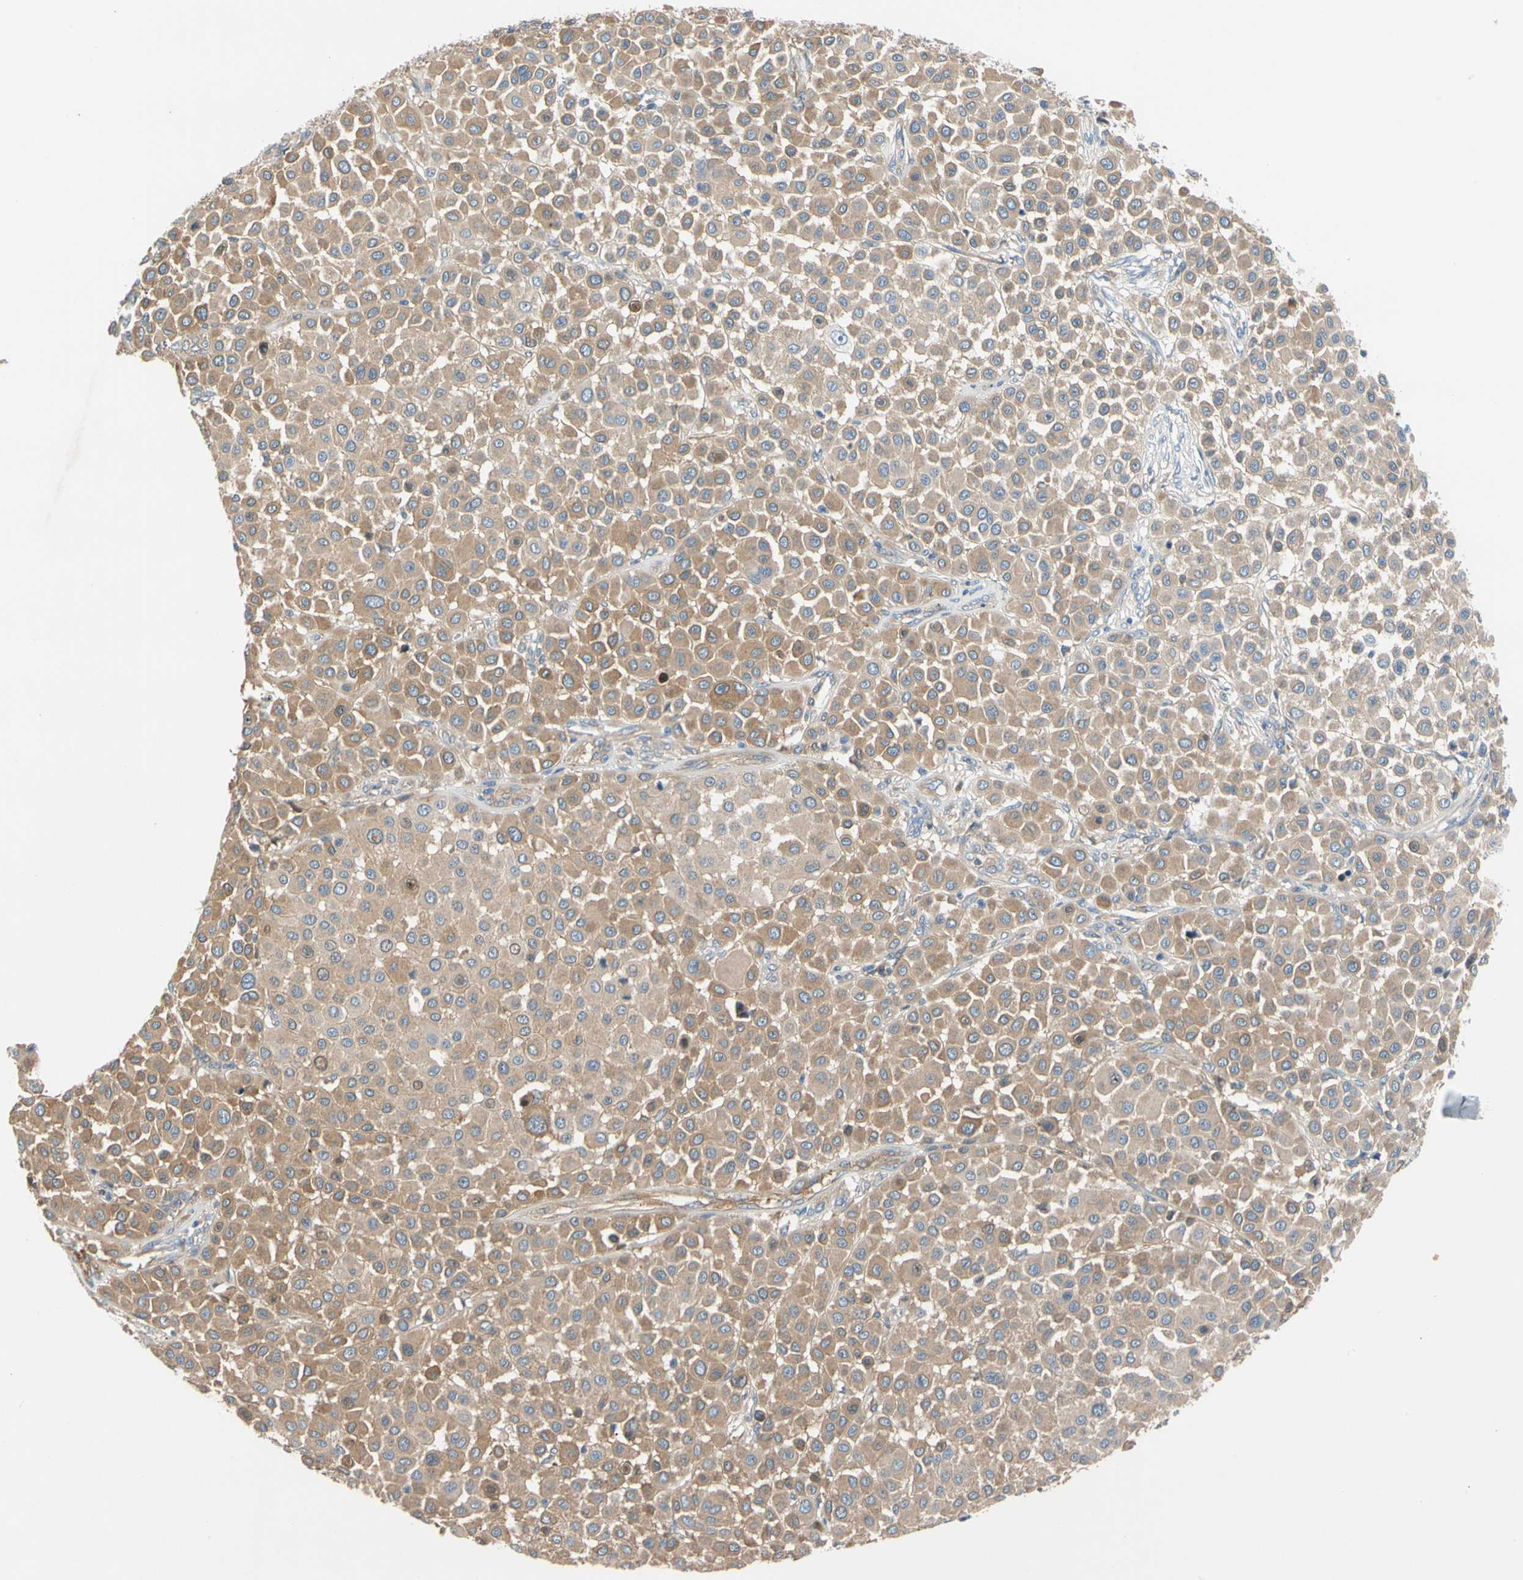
{"staining": {"intensity": "moderate", "quantity": "25%-75%", "location": "cytoplasmic/membranous"}, "tissue": "melanoma", "cell_type": "Tumor cells", "image_type": "cancer", "snomed": [{"axis": "morphology", "description": "Malignant melanoma, Metastatic site"}, {"axis": "topography", "description": "Soft tissue"}], "caption": "Moderate cytoplasmic/membranous expression is seen in approximately 25%-75% of tumor cells in melanoma. Using DAB (brown) and hematoxylin (blue) stains, captured at high magnification using brightfield microscopy.", "gene": "ENTREP3", "patient": {"sex": "male", "age": 41}}